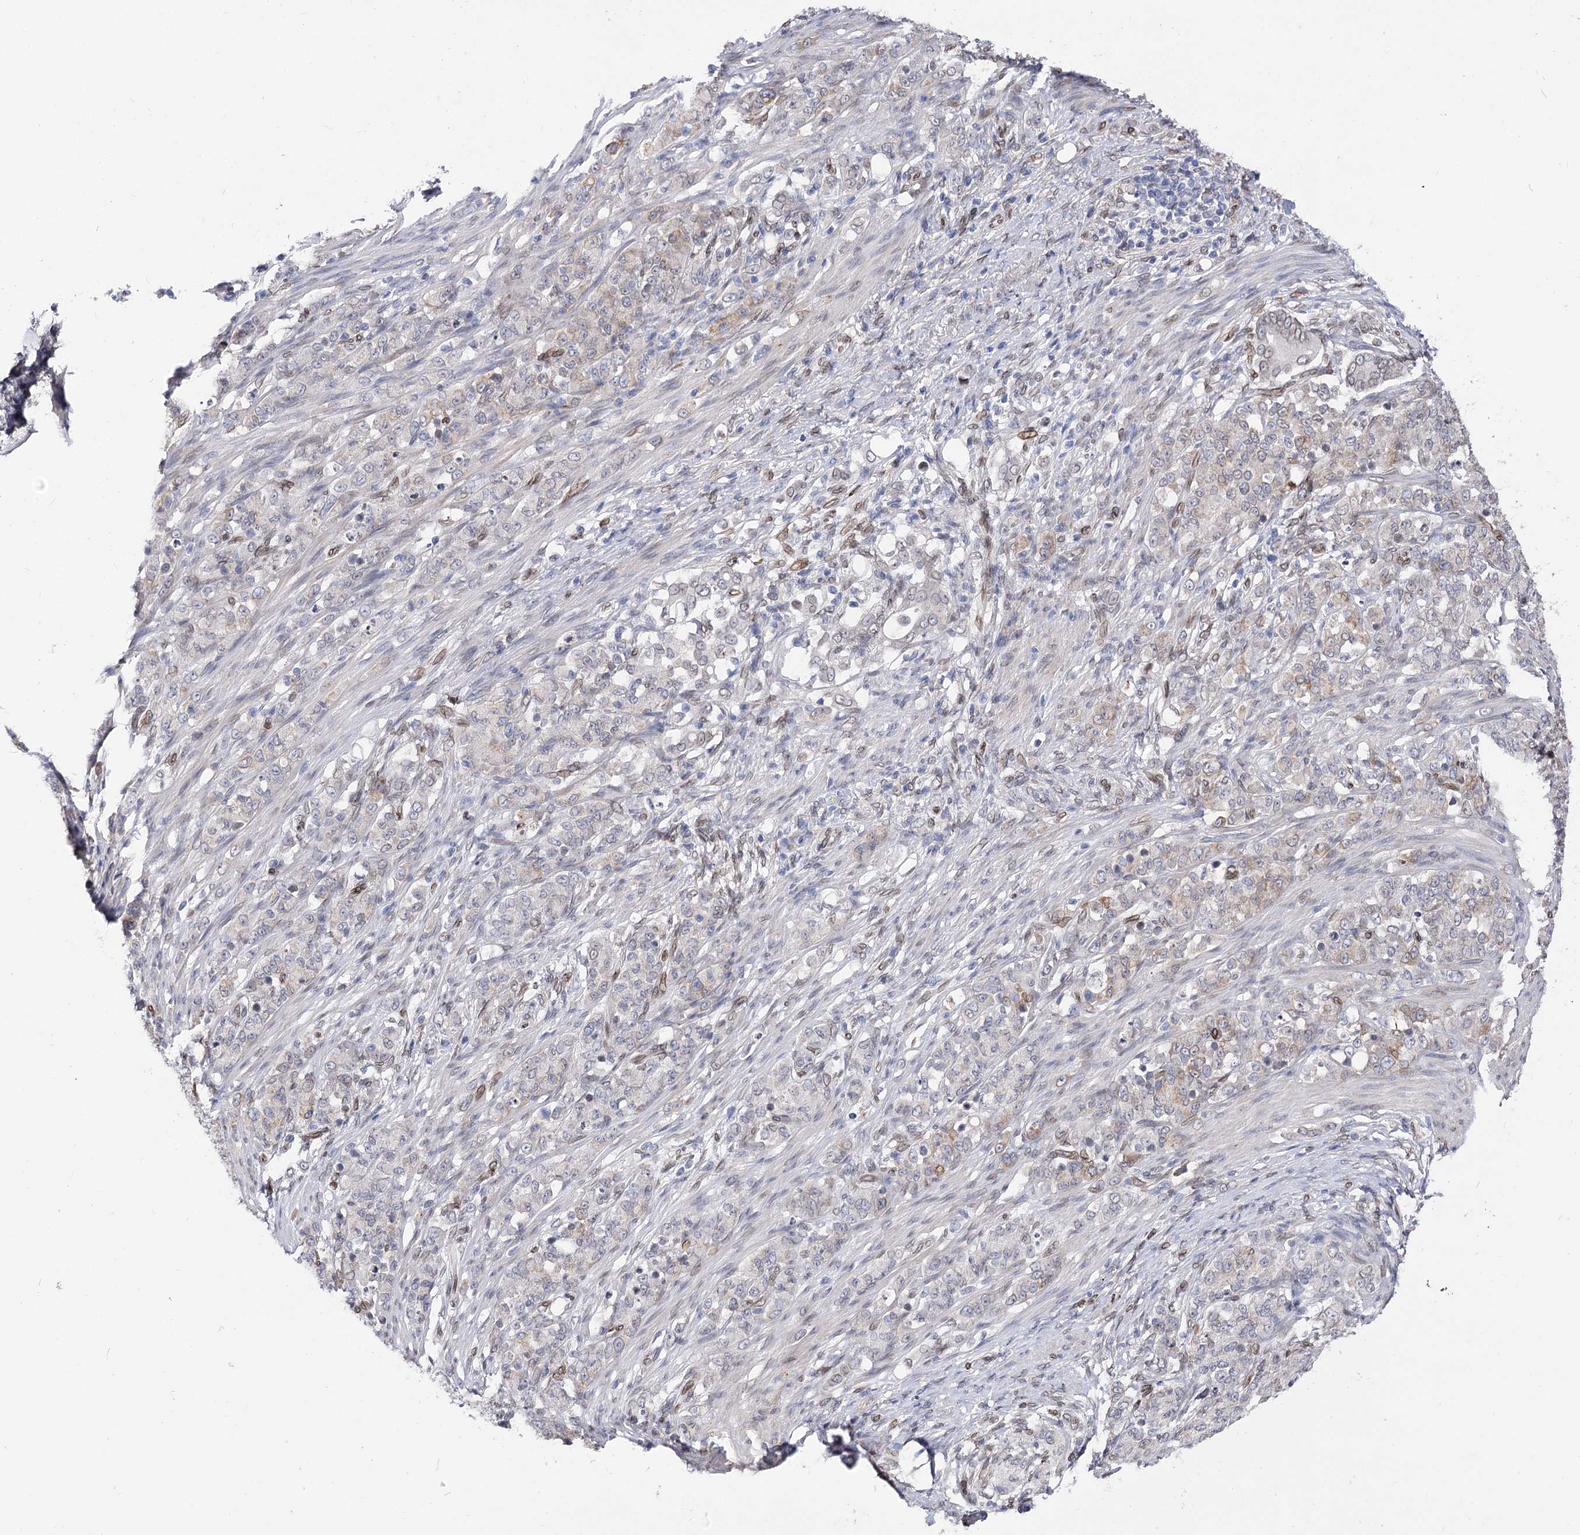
{"staining": {"intensity": "weak", "quantity": "<25%", "location": "cytoplasmic/membranous"}, "tissue": "stomach cancer", "cell_type": "Tumor cells", "image_type": "cancer", "snomed": [{"axis": "morphology", "description": "Adenocarcinoma, NOS"}, {"axis": "topography", "description": "Stomach"}], "caption": "Micrograph shows no significant protein positivity in tumor cells of stomach cancer.", "gene": "TMEM201", "patient": {"sex": "female", "age": 79}}